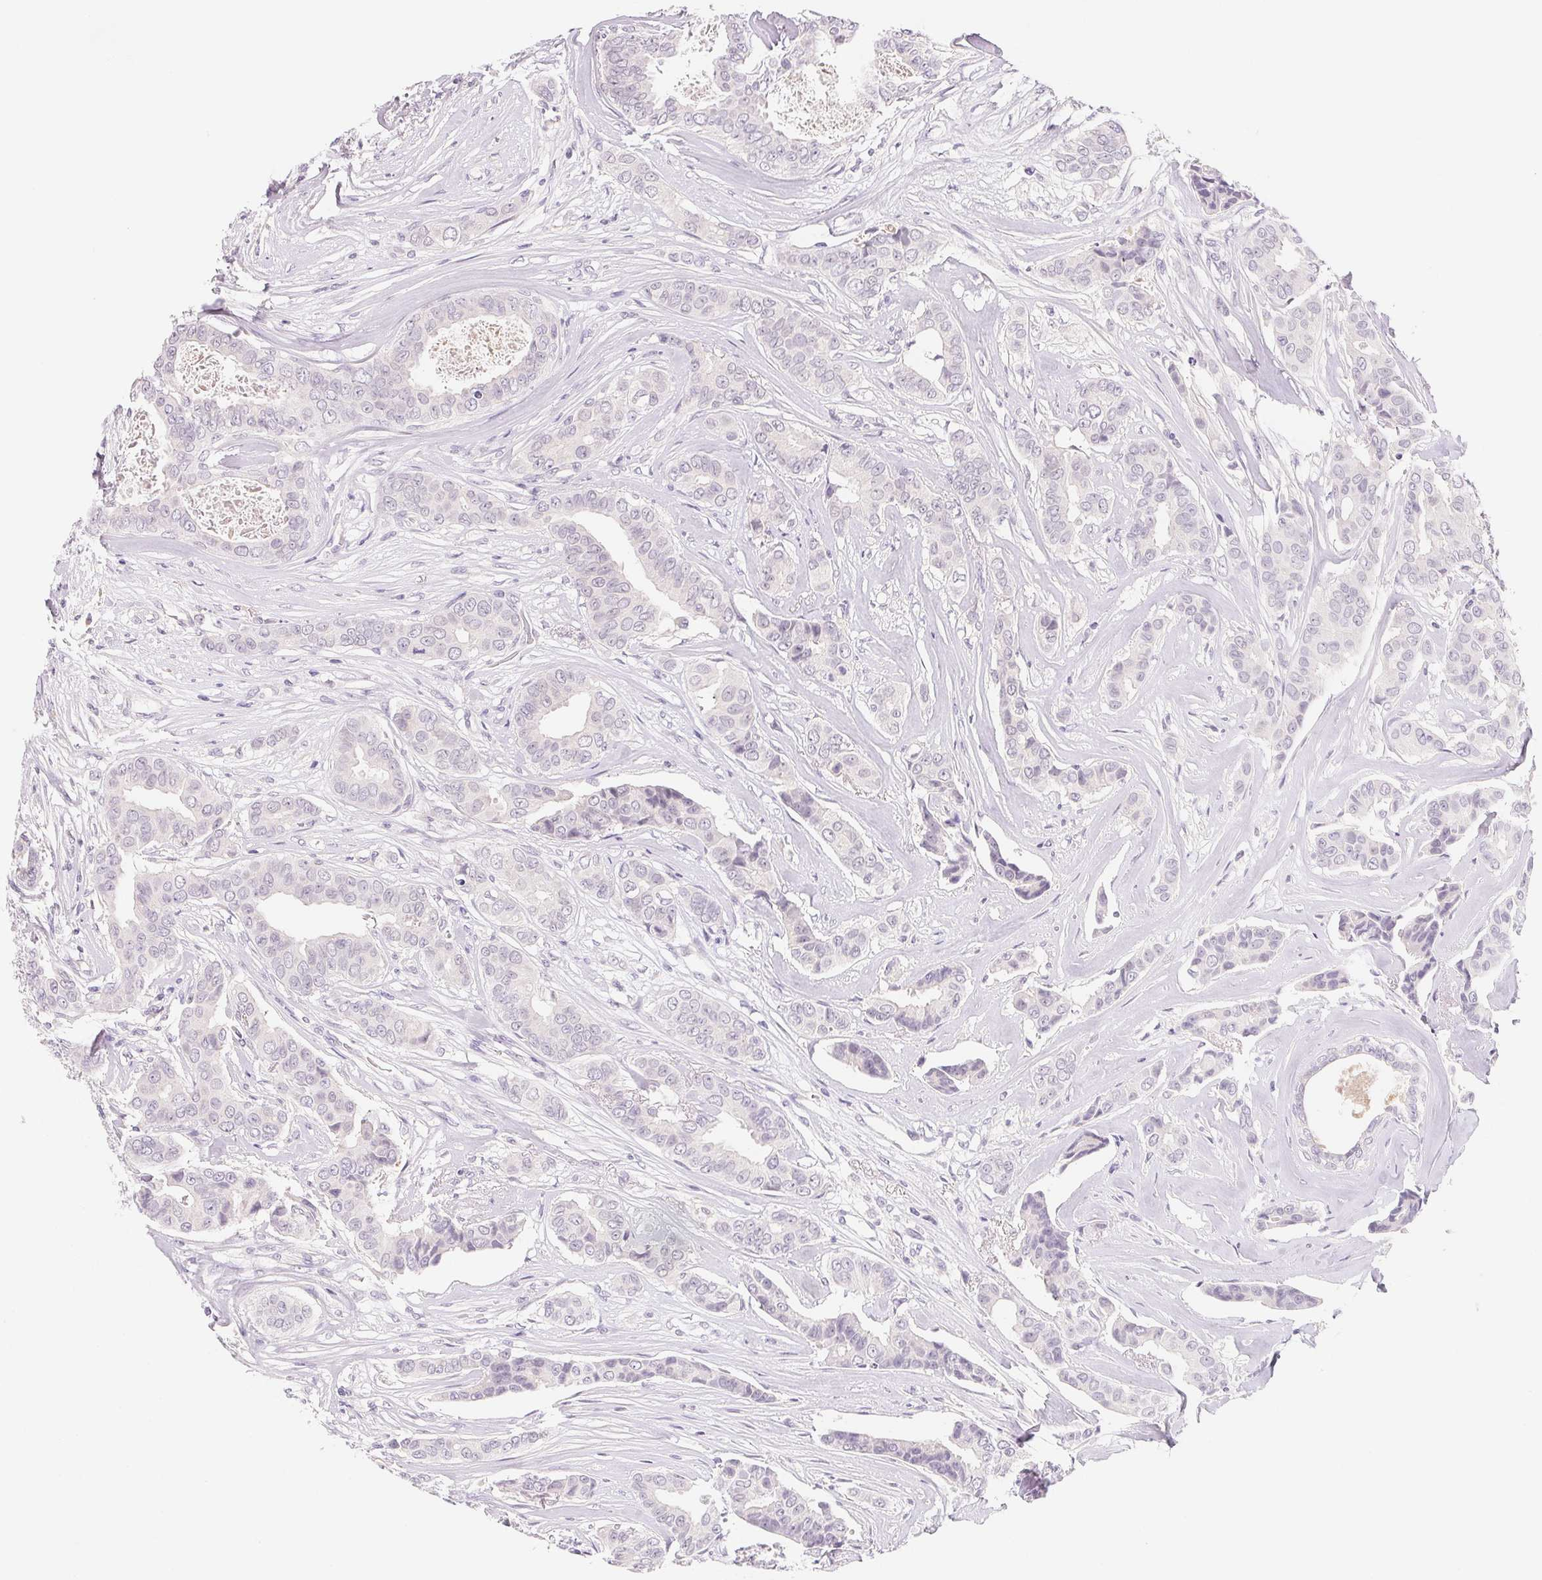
{"staining": {"intensity": "negative", "quantity": "none", "location": "none"}, "tissue": "breast cancer", "cell_type": "Tumor cells", "image_type": "cancer", "snomed": [{"axis": "morphology", "description": "Duct carcinoma"}, {"axis": "topography", "description": "Breast"}], "caption": "Image shows no significant protein staining in tumor cells of breast intraductal carcinoma.", "gene": "MCOLN3", "patient": {"sex": "female", "age": 45}}